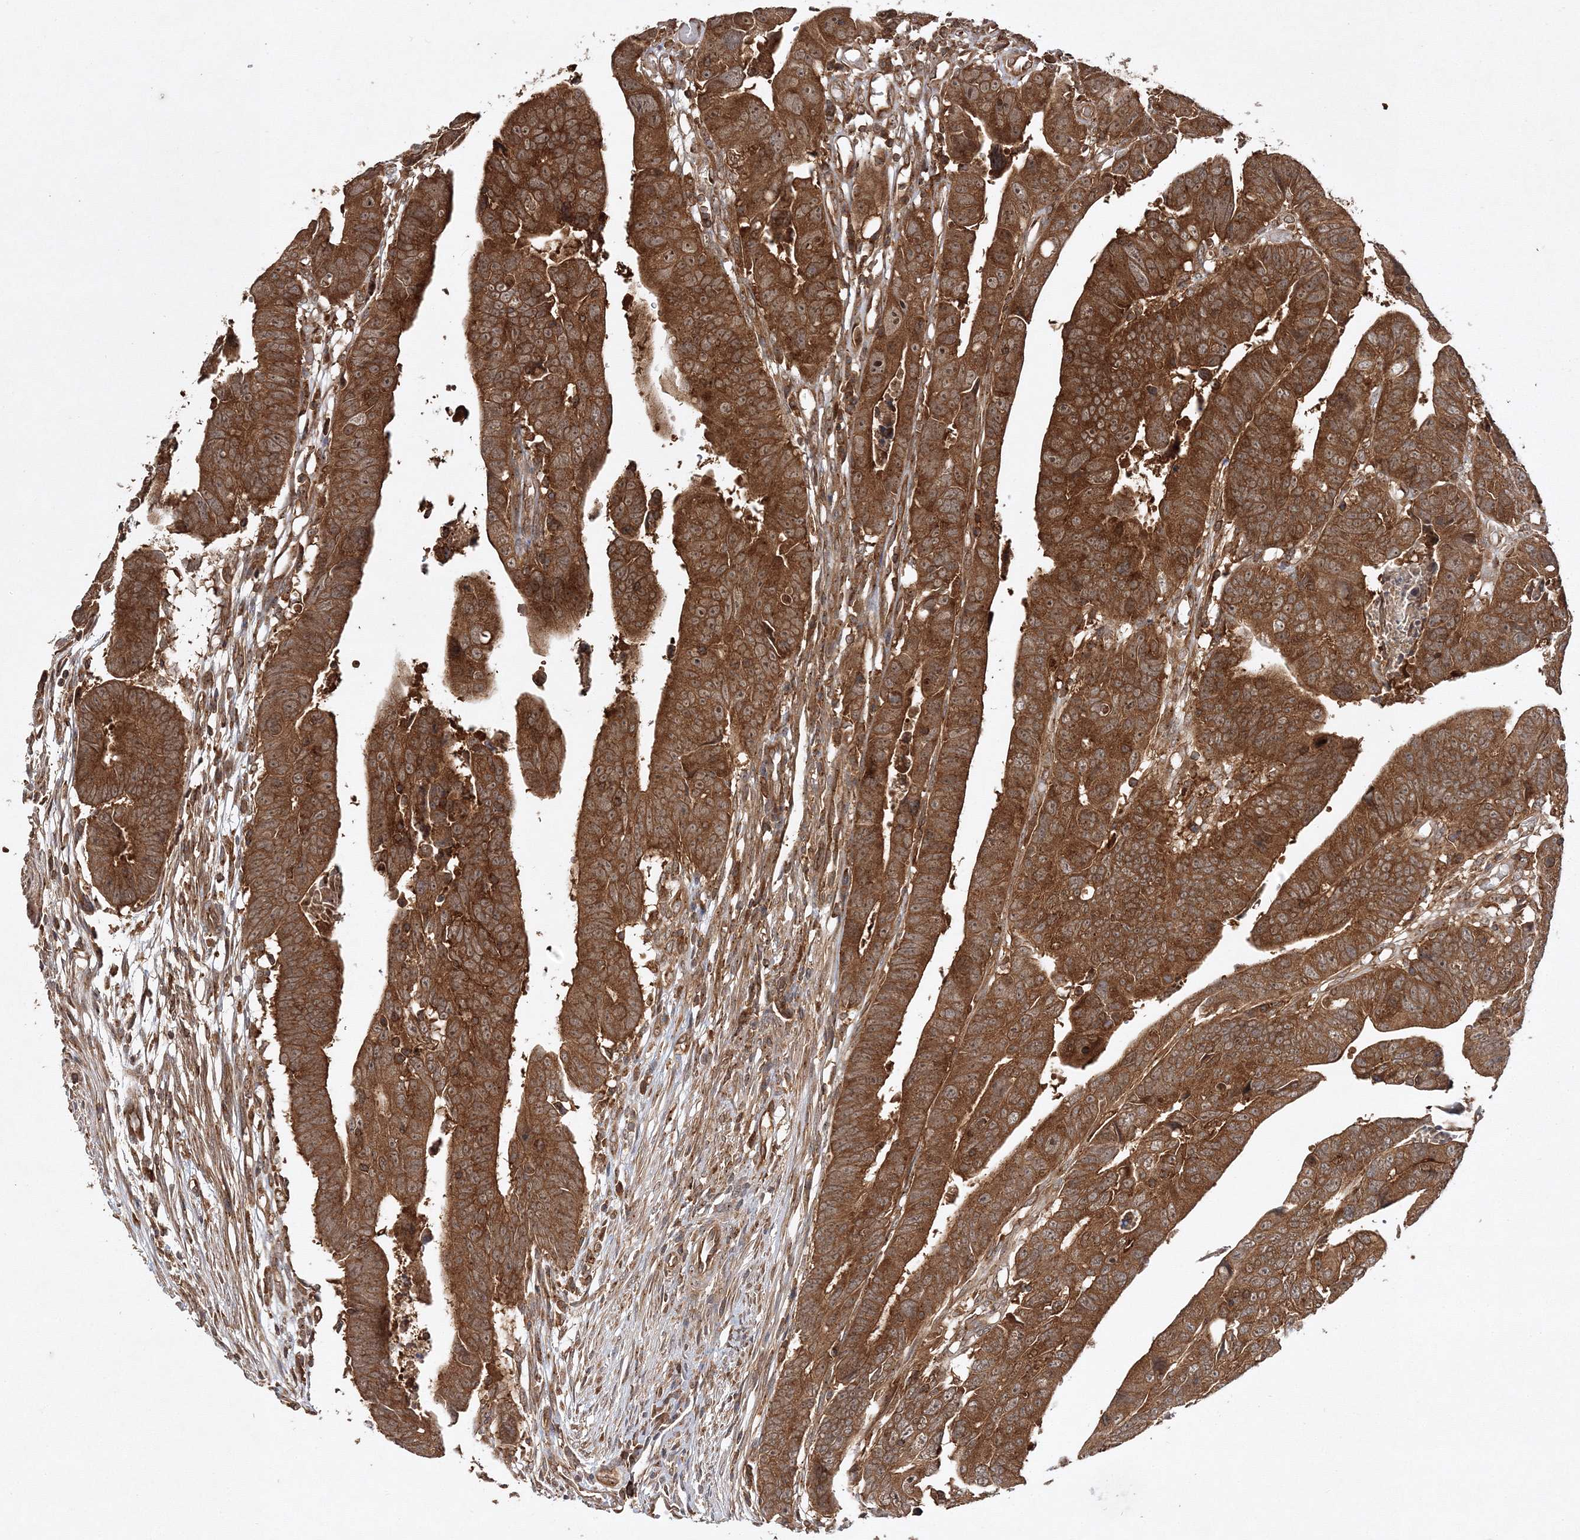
{"staining": {"intensity": "strong", "quantity": ">75%", "location": "cytoplasmic/membranous"}, "tissue": "colorectal cancer", "cell_type": "Tumor cells", "image_type": "cancer", "snomed": [{"axis": "morphology", "description": "Adenocarcinoma, NOS"}, {"axis": "topography", "description": "Rectum"}], "caption": "Immunohistochemistry image of neoplastic tissue: adenocarcinoma (colorectal) stained using immunohistochemistry (IHC) displays high levels of strong protein expression localized specifically in the cytoplasmic/membranous of tumor cells, appearing as a cytoplasmic/membranous brown color.", "gene": "WDR37", "patient": {"sex": "female", "age": 65}}